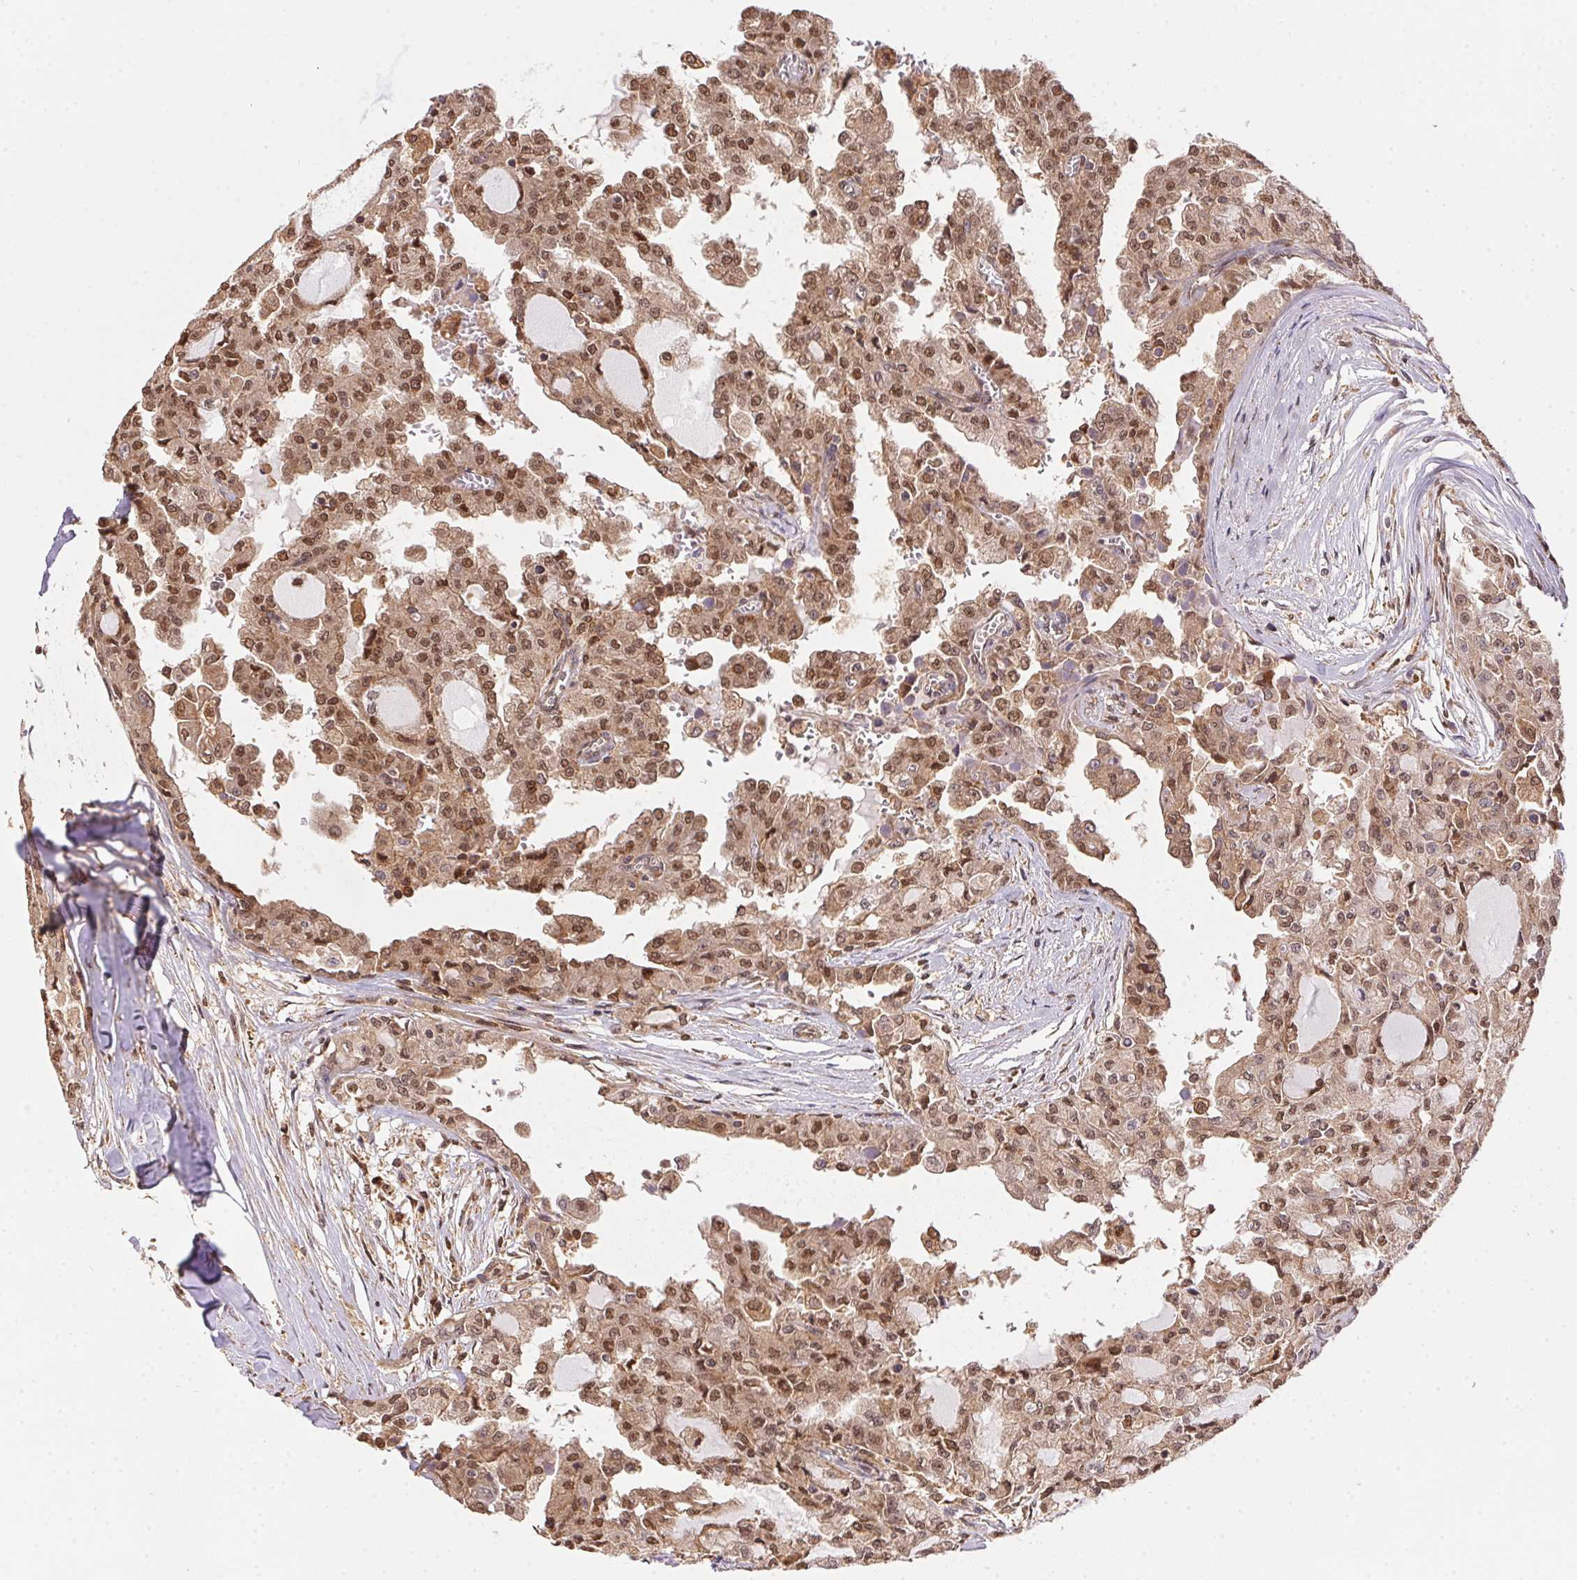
{"staining": {"intensity": "moderate", "quantity": ">75%", "location": "cytoplasmic/membranous,nuclear"}, "tissue": "head and neck cancer", "cell_type": "Tumor cells", "image_type": "cancer", "snomed": [{"axis": "morphology", "description": "Adenocarcinoma, NOS"}, {"axis": "topography", "description": "Head-Neck"}], "caption": "A histopathology image of human adenocarcinoma (head and neck) stained for a protein shows moderate cytoplasmic/membranous and nuclear brown staining in tumor cells.", "gene": "MEX3D", "patient": {"sex": "male", "age": 64}}